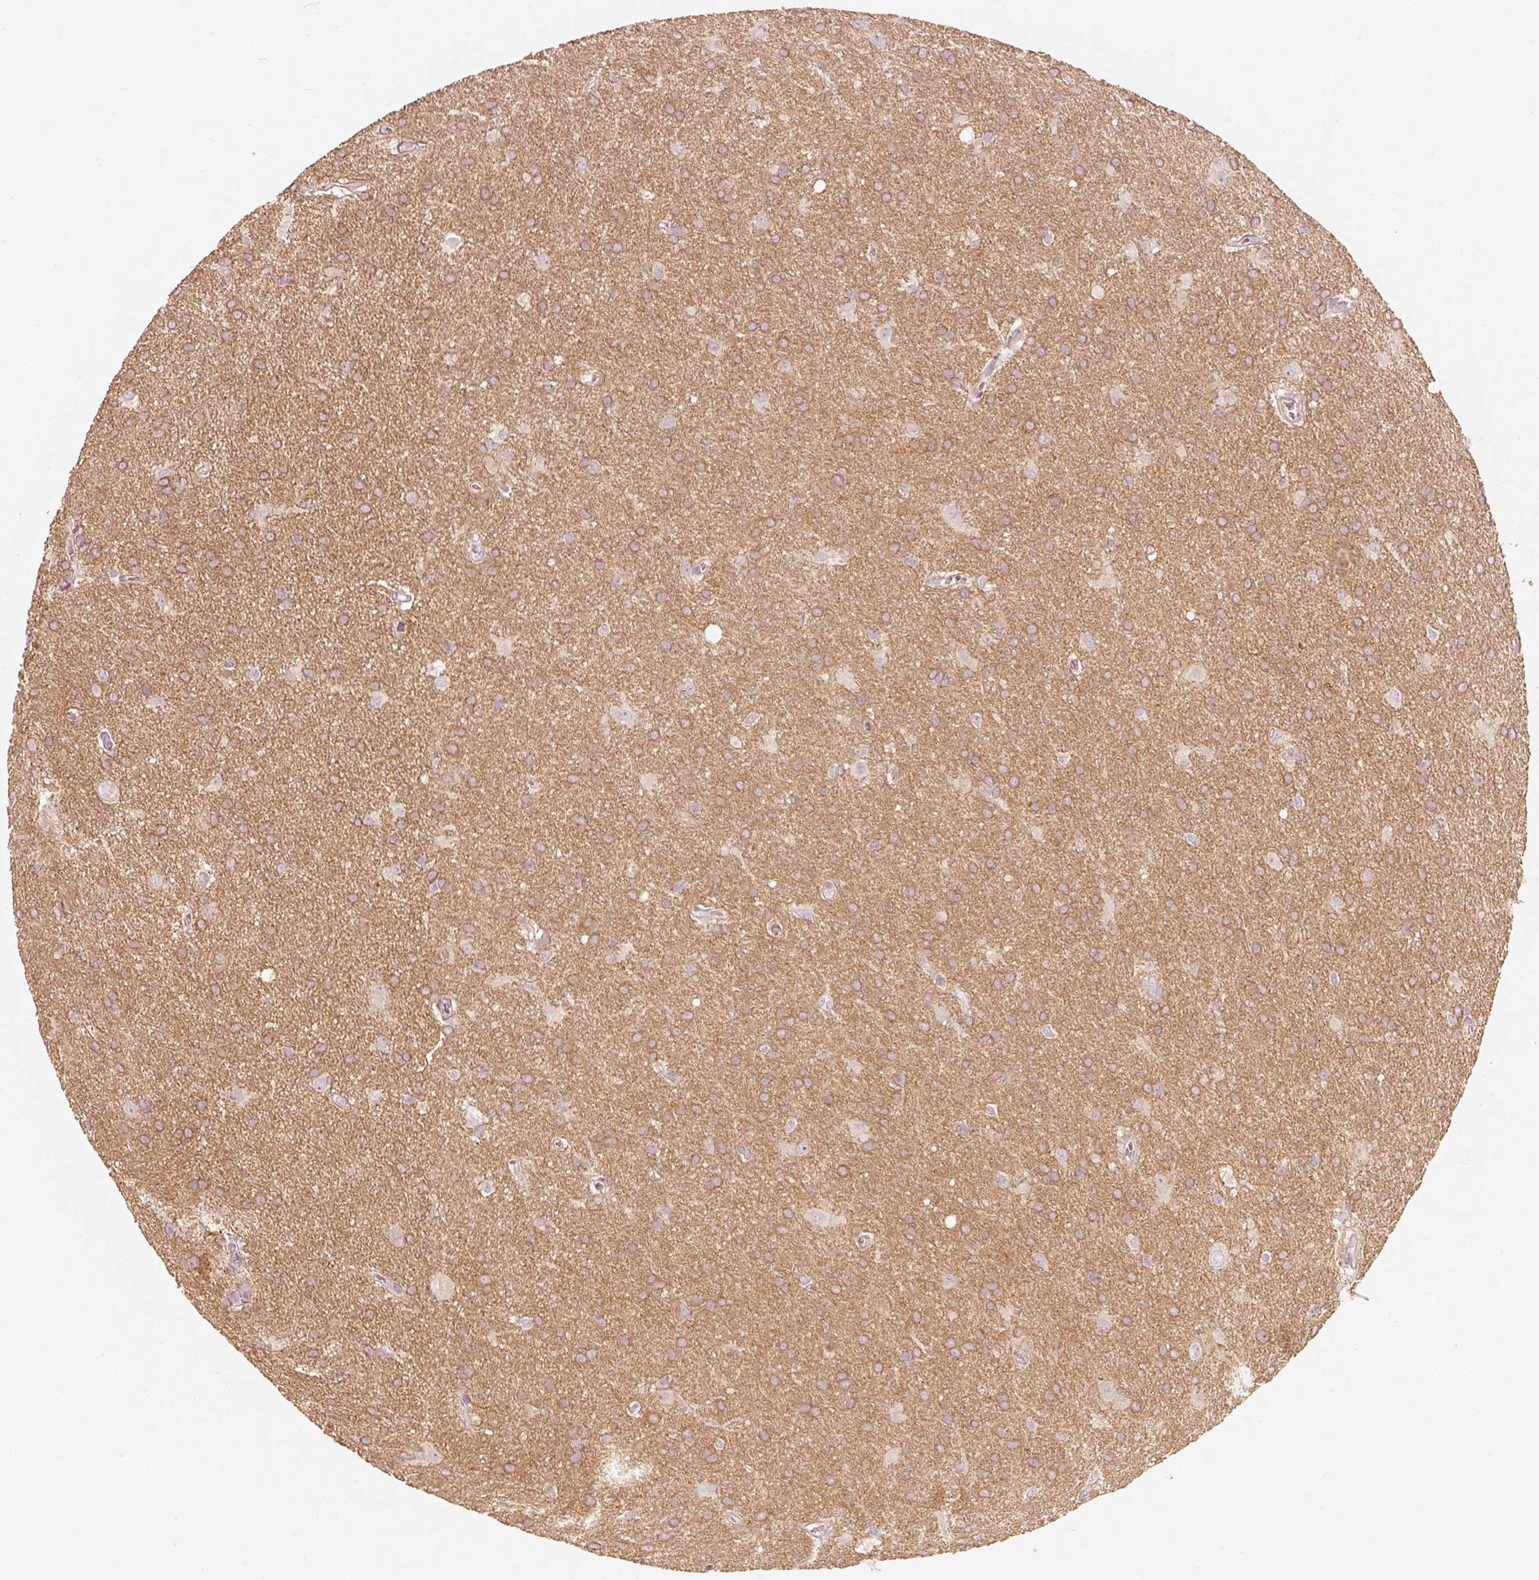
{"staining": {"intensity": "weak", "quantity": ">75%", "location": "cytoplasmic/membranous"}, "tissue": "glioma", "cell_type": "Tumor cells", "image_type": "cancer", "snomed": [{"axis": "morphology", "description": "Glioma, malignant, Low grade"}, {"axis": "topography", "description": "Brain"}], "caption": "DAB (3,3'-diaminobenzidine) immunohistochemical staining of glioma exhibits weak cytoplasmic/membranous protein positivity in about >75% of tumor cells.", "gene": "FMNL2", "patient": {"sex": "male", "age": 58}}